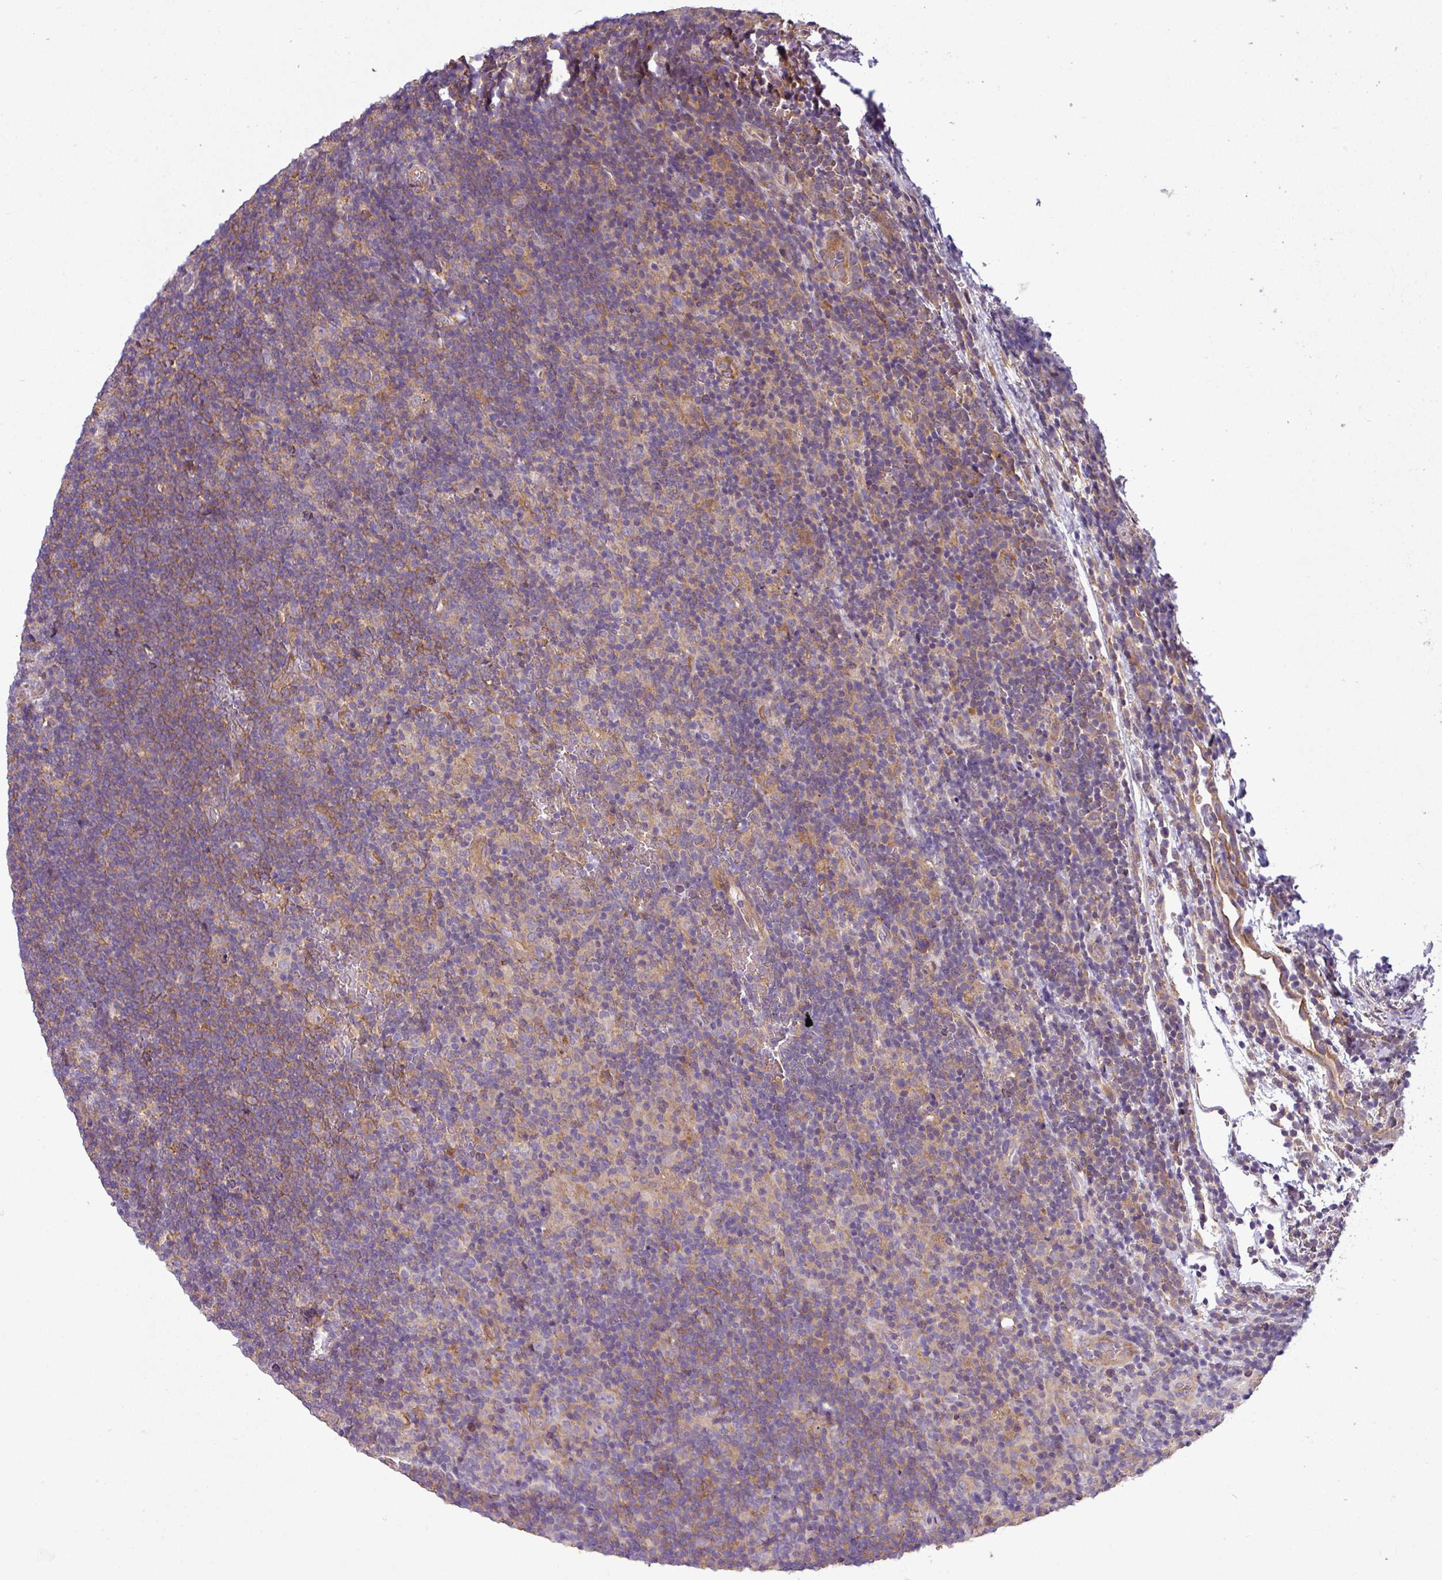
{"staining": {"intensity": "negative", "quantity": "none", "location": "none"}, "tissue": "lymphoma", "cell_type": "Tumor cells", "image_type": "cancer", "snomed": [{"axis": "morphology", "description": "Hodgkin's disease, NOS"}, {"axis": "topography", "description": "Lymph node"}], "caption": "Immunohistochemical staining of lymphoma reveals no significant positivity in tumor cells.", "gene": "SLC23A2", "patient": {"sex": "female", "age": 57}}